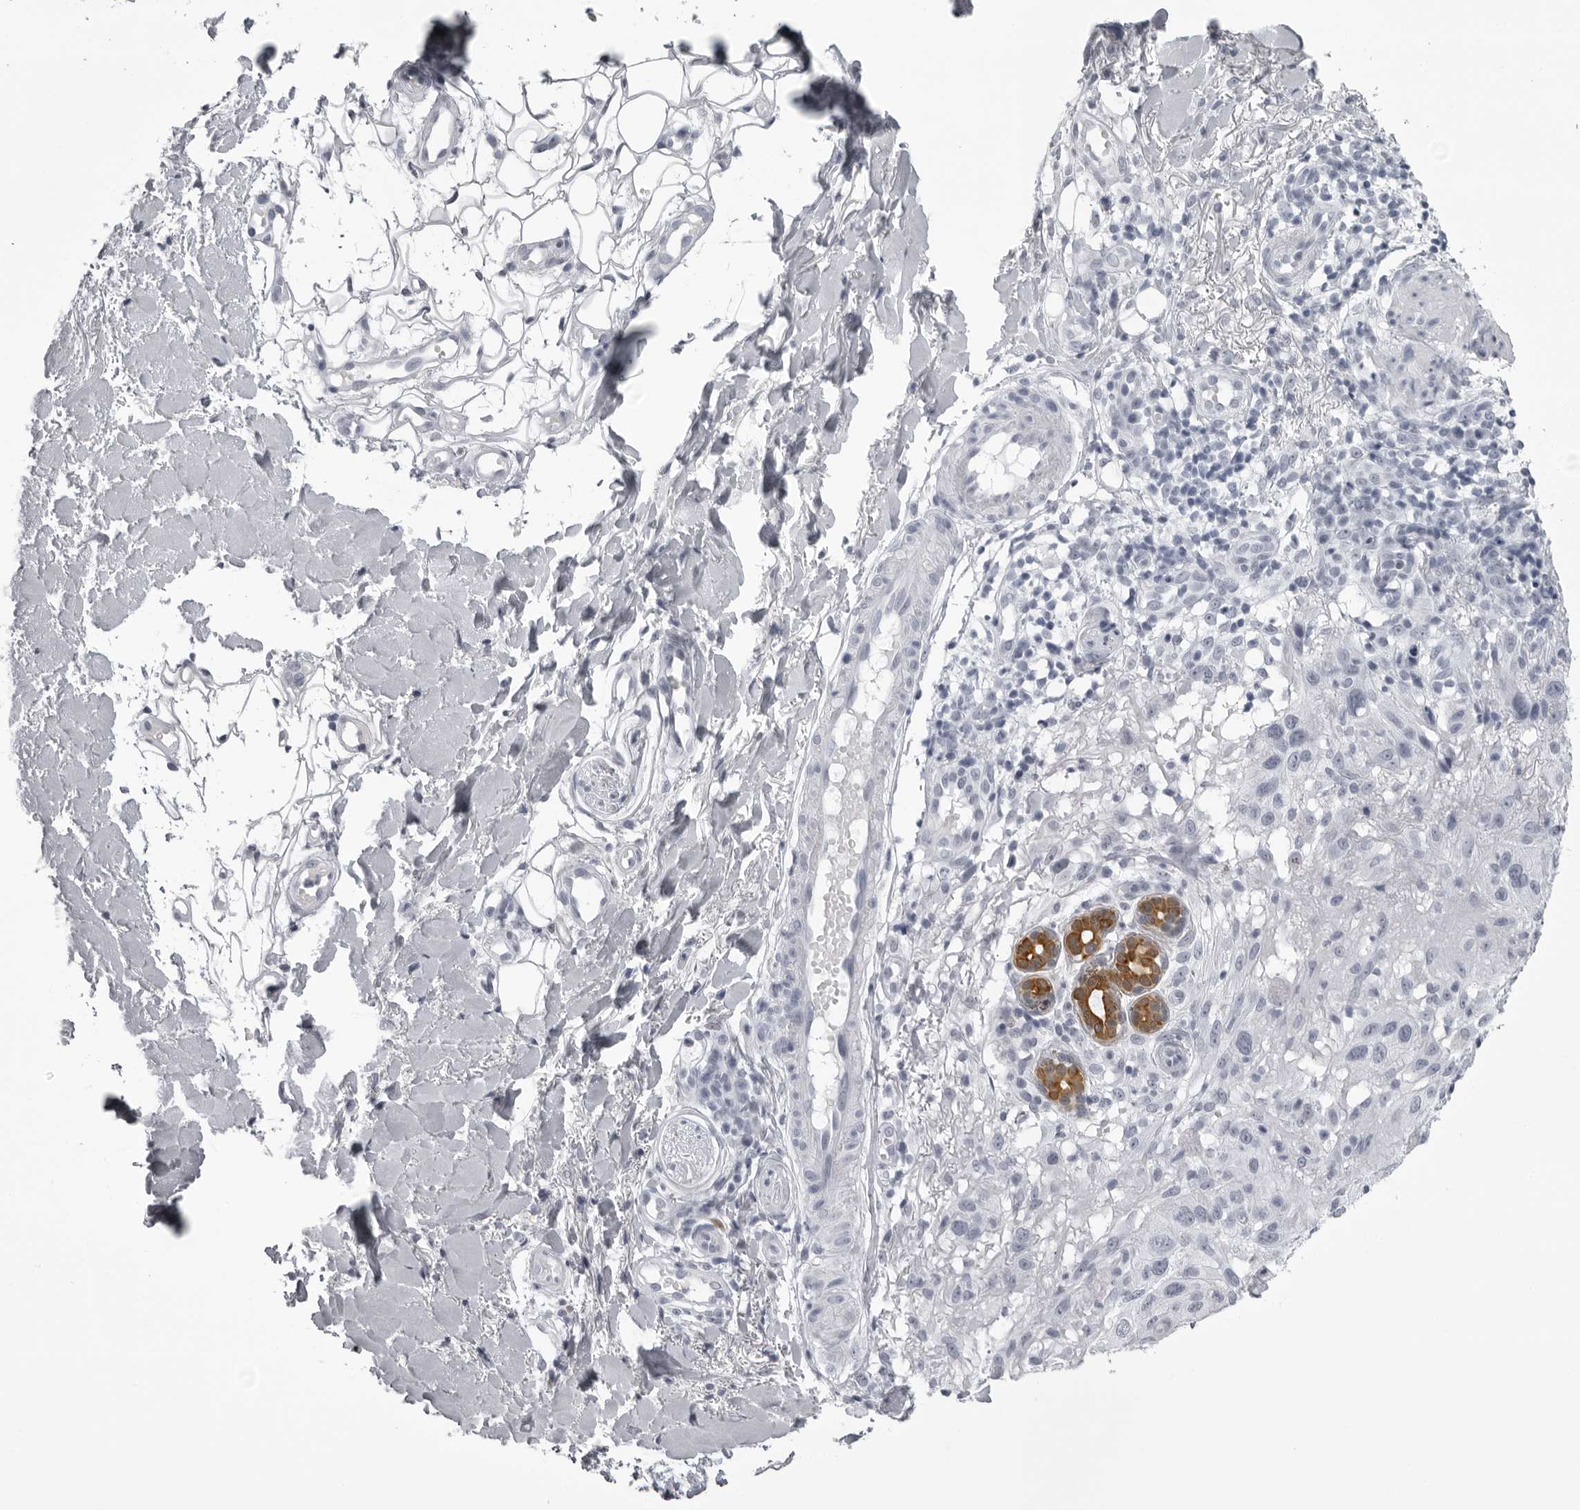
{"staining": {"intensity": "negative", "quantity": "none", "location": "none"}, "tissue": "skin cancer", "cell_type": "Tumor cells", "image_type": "cancer", "snomed": [{"axis": "morphology", "description": "Normal tissue, NOS"}, {"axis": "morphology", "description": "Squamous cell carcinoma, NOS"}, {"axis": "topography", "description": "Skin"}], "caption": "There is no significant positivity in tumor cells of skin squamous cell carcinoma.", "gene": "UROD", "patient": {"sex": "female", "age": 96}}